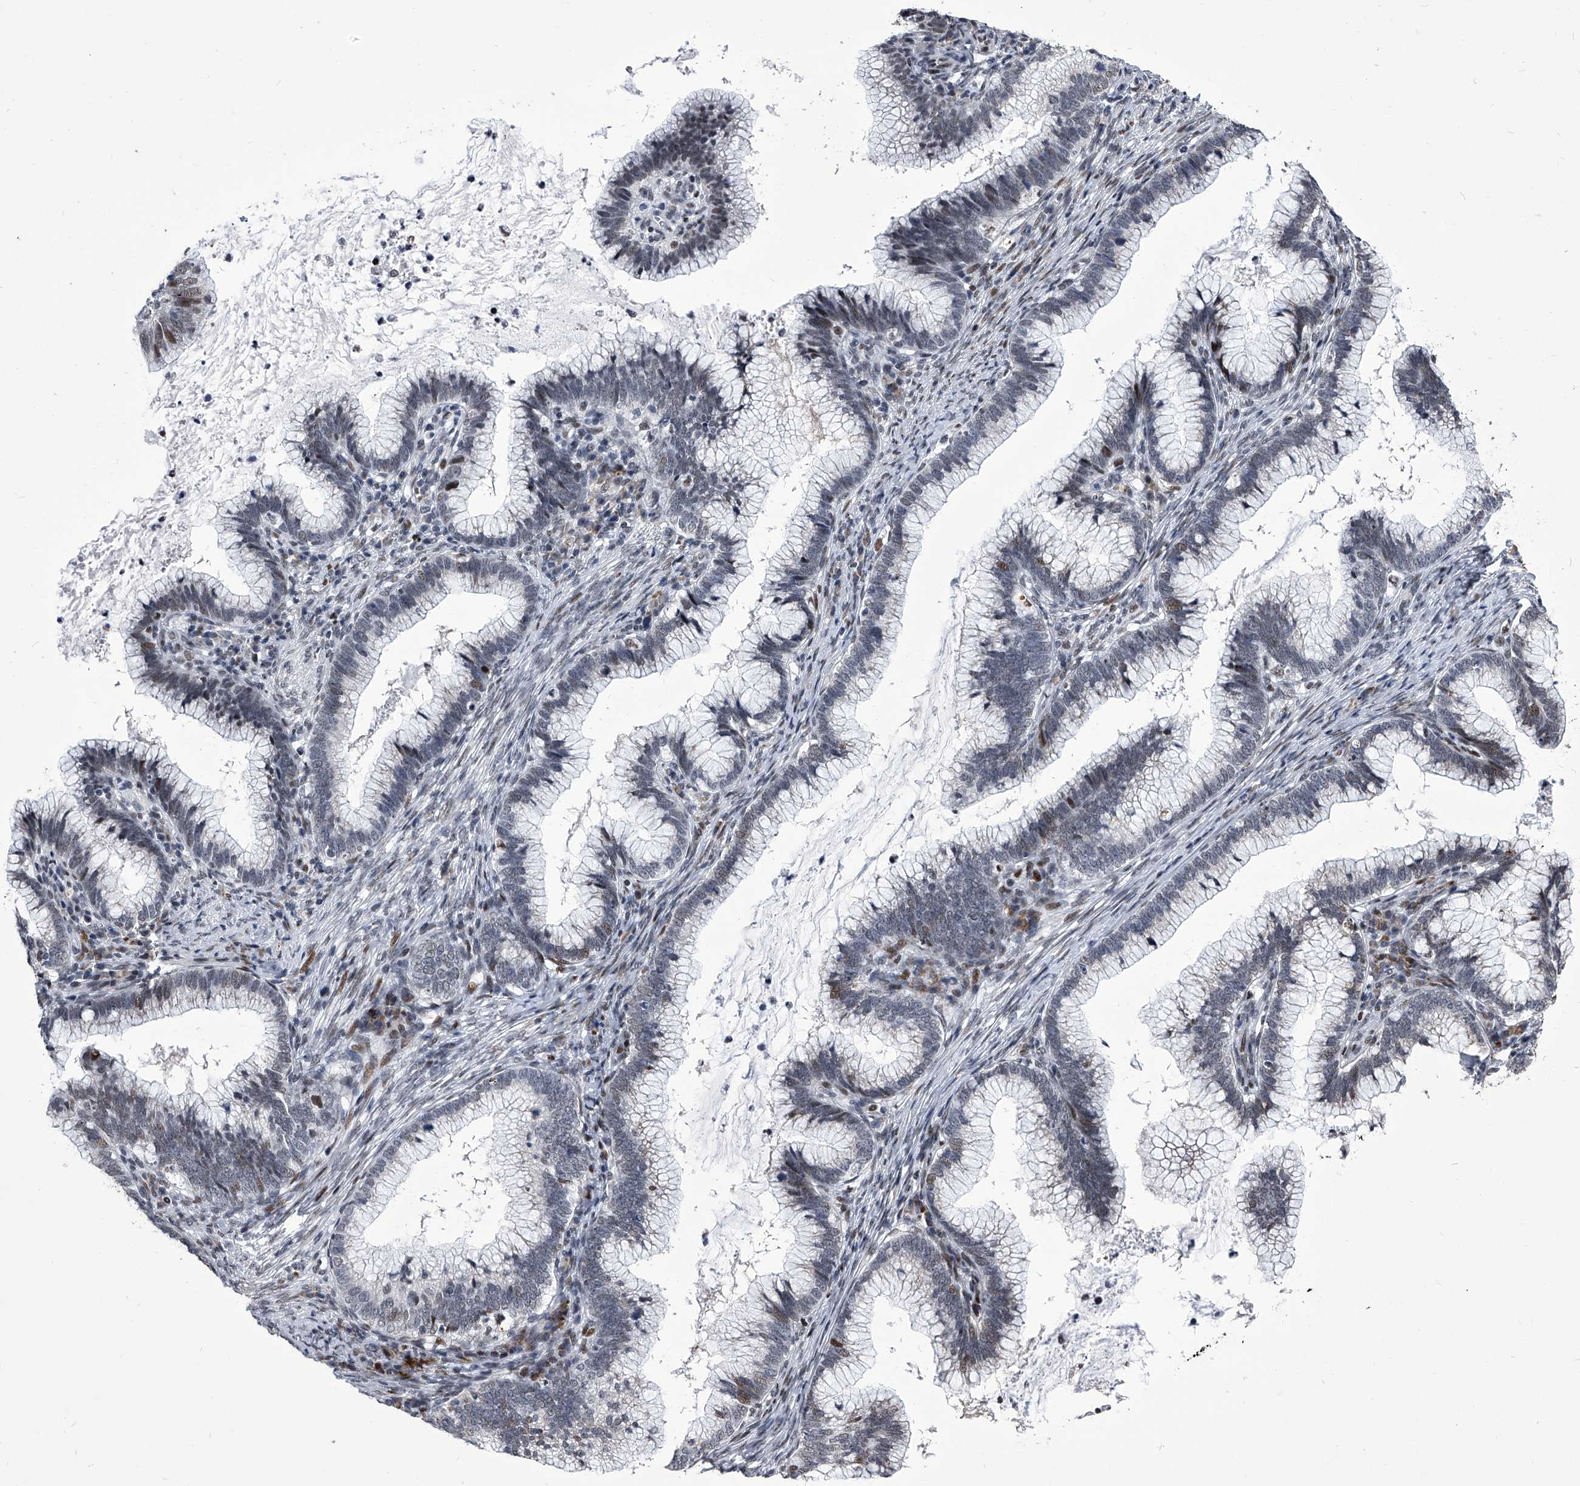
{"staining": {"intensity": "moderate", "quantity": "<25%", "location": "nuclear"}, "tissue": "cervical cancer", "cell_type": "Tumor cells", "image_type": "cancer", "snomed": [{"axis": "morphology", "description": "Adenocarcinoma, NOS"}, {"axis": "topography", "description": "Cervix"}], "caption": "This photomicrograph displays adenocarcinoma (cervical) stained with immunohistochemistry to label a protein in brown. The nuclear of tumor cells show moderate positivity for the protein. Nuclei are counter-stained blue.", "gene": "CMTR1", "patient": {"sex": "female", "age": 36}}